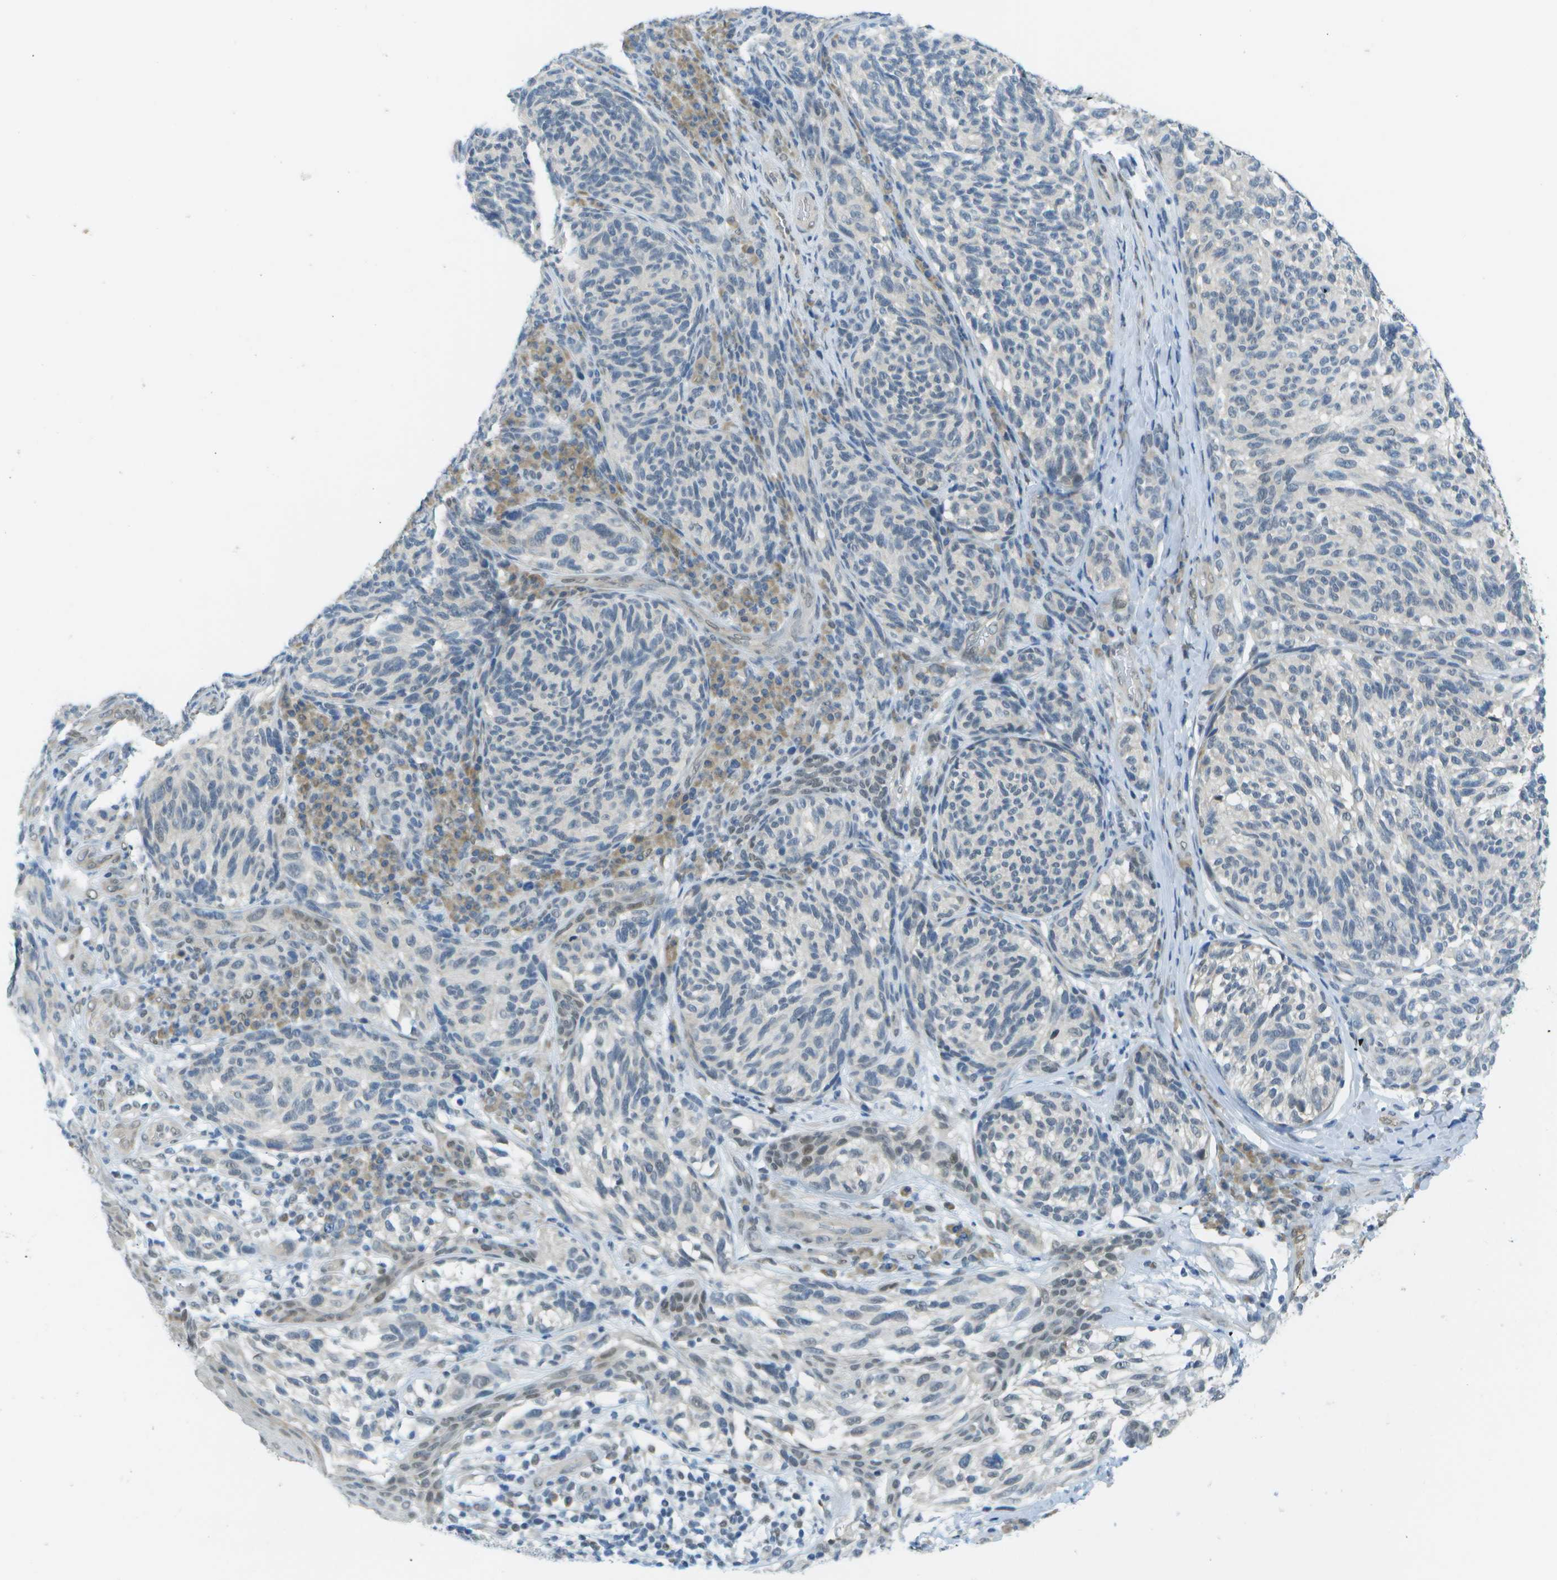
{"staining": {"intensity": "negative", "quantity": "none", "location": "none"}, "tissue": "melanoma", "cell_type": "Tumor cells", "image_type": "cancer", "snomed": [{"axis": "morphology", "description": "Malignant melanoma, NOS"}, {"axis": "topography", "description": "Skin"}], "caption": "High magnification brightfield microscopy of melanoma stained with DAB (3,3'-diaminobenzidine) (brown) and counterstained with hematoxylin (blue): tumor cells show no significant staining.", "gene": "ARID1B", "patient": {"sex": "female", "age": 73}}